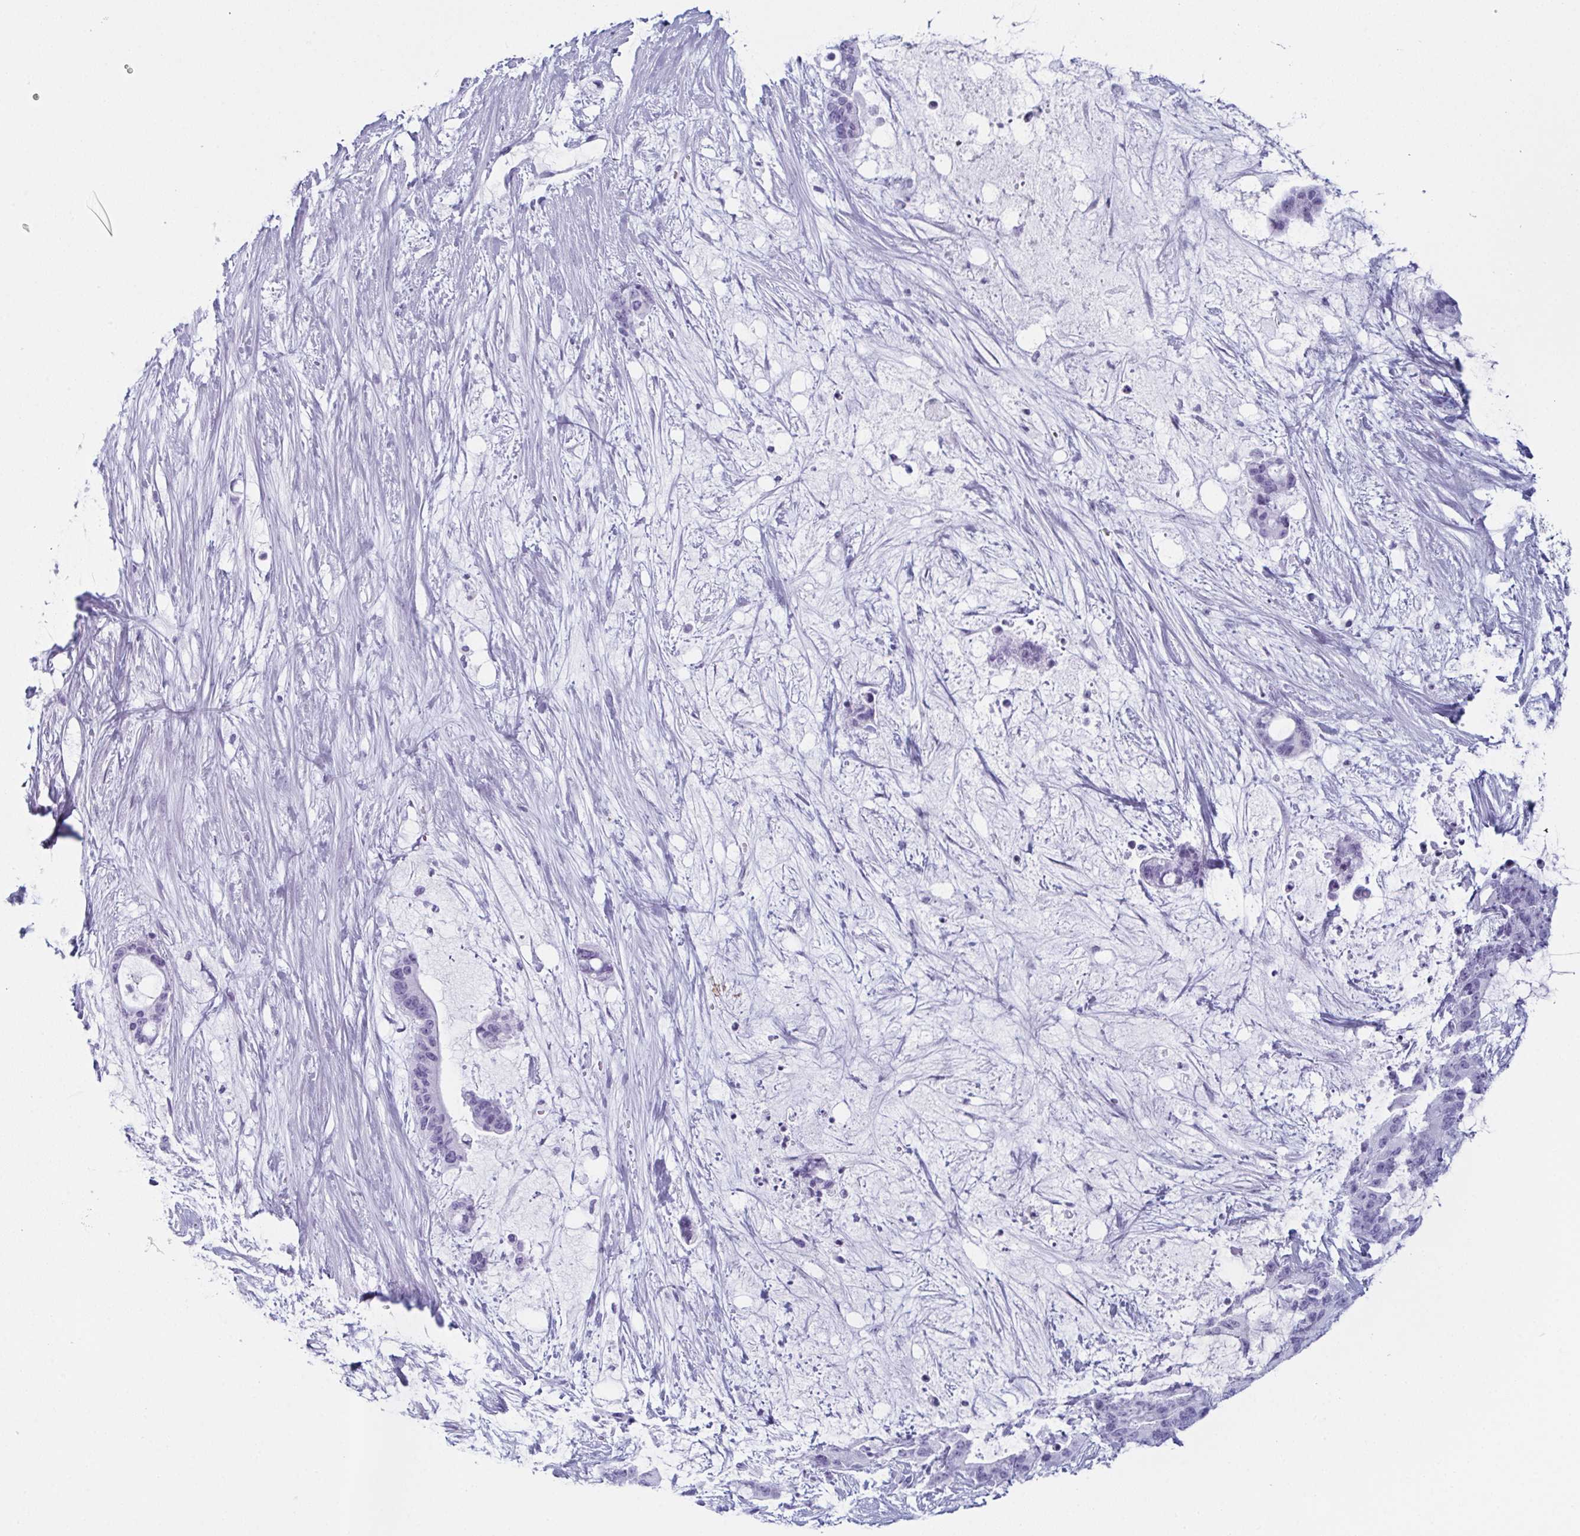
{"staining": {"intensity": "negative", "quantity": "none", "location": "none"}, "tissue": "liver cancer", "cell_type": "Tumor cells", "image_type": "cancer", "snomed": [{"axis": "morphology", "description": "Normal tissue, NOS"}, {"axis": "morphology", "description": "Cholangiocarcinoma"}, {"axis": "topography", "description": "Liver"}, {"axis": "topography", "description": "Peripheral nerve tissue"}], "caption": "Tumor cells are negative for protein expression in human liver cancer.", "gene": "ENKUR", "patient": {"sex": "female", "age": 73}}